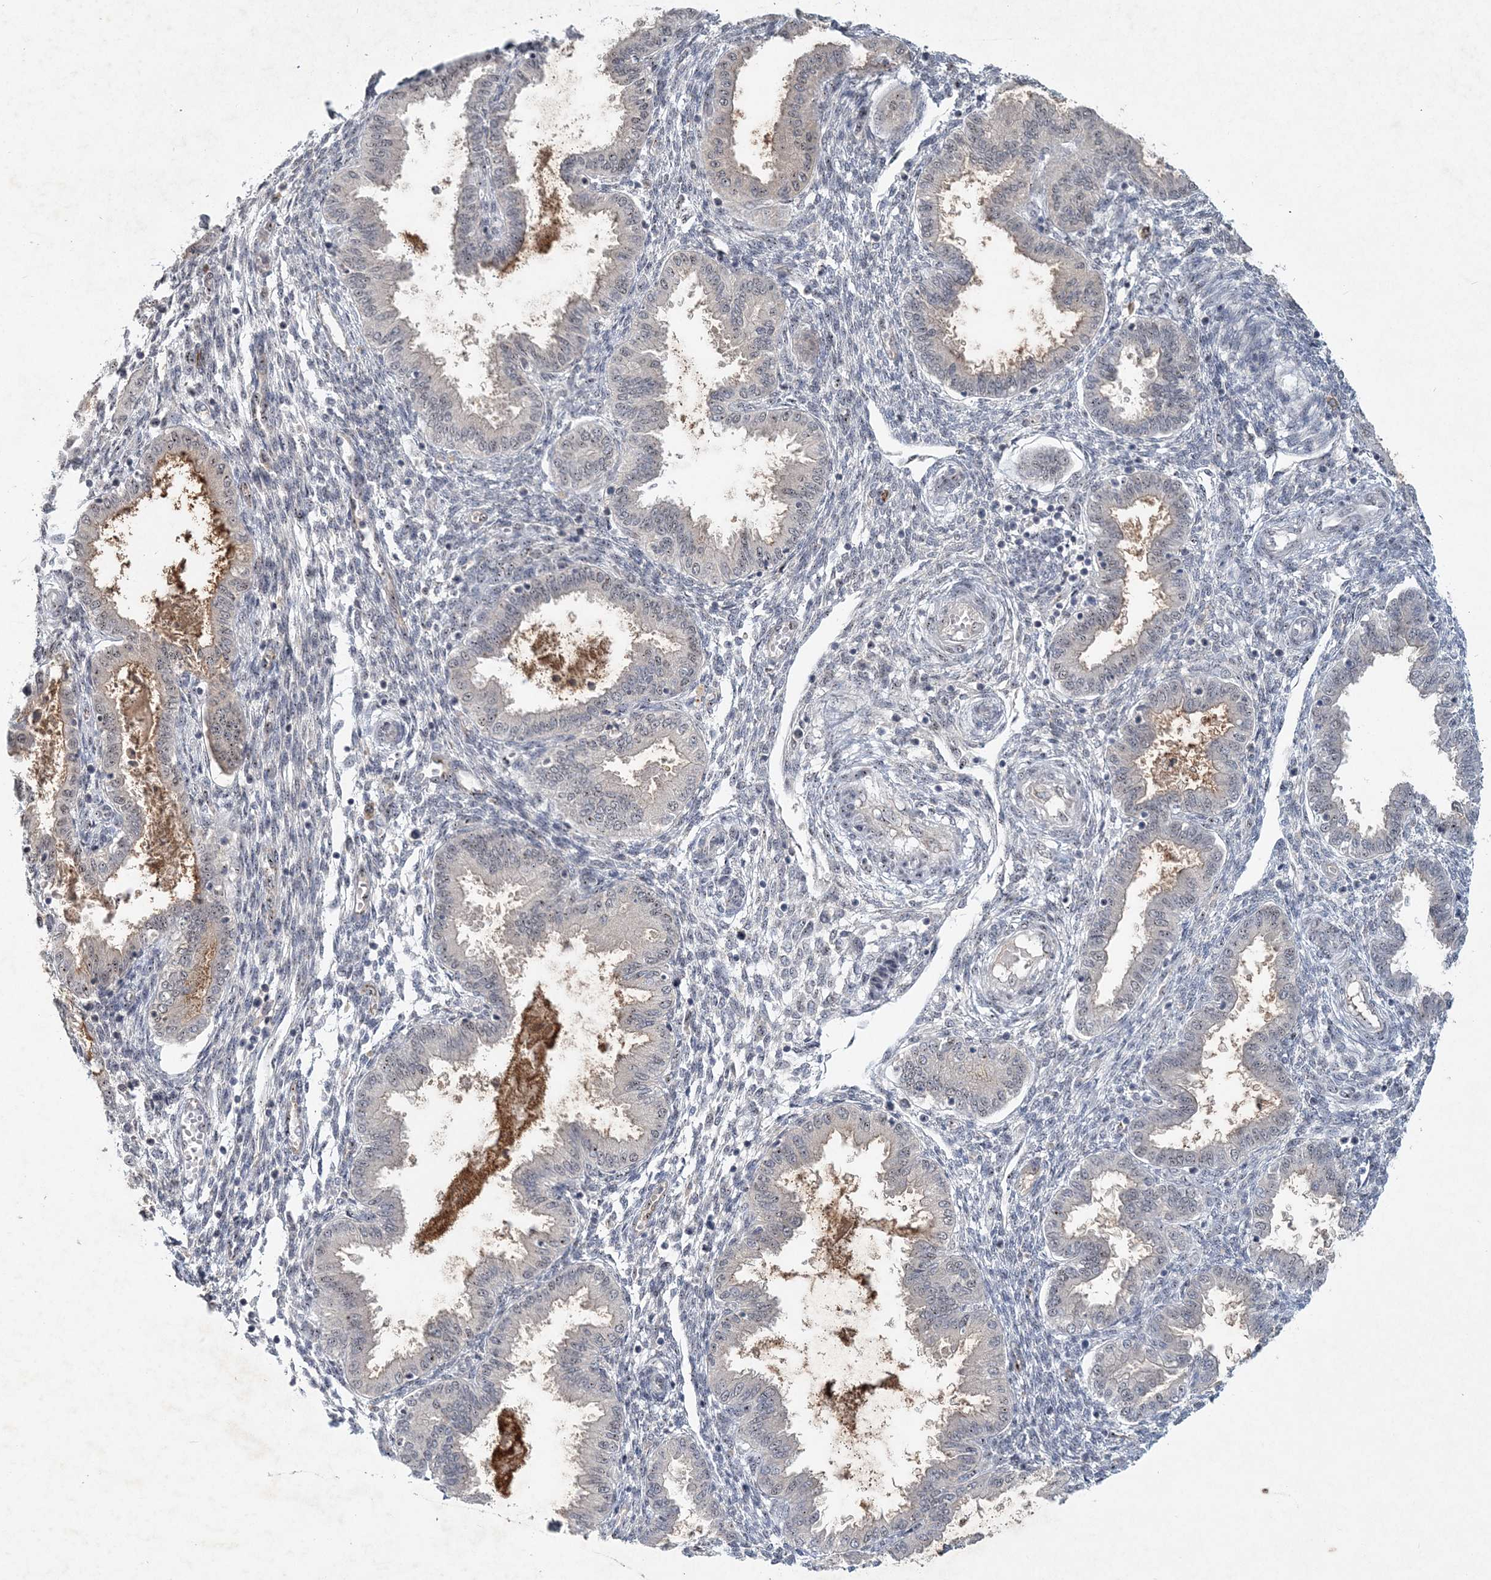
{"staining": {"intensity": "negative", "quantity": "none", "location": "none"}, "tissue": "endometrium", "cell_type": "Cells in endometrial stroma", "image_type": "normal", "snomed": [{"axis": "morphology", "description": "Normal tissue, NOS"}, {"axis": "topography", "description": "Endometrium"}], "caption": "An immunohistochemistry photomicrograph of normal endometrium is shown. There is no staining in cells in endometrial stroma of endometrium.", "gene": "GIN1", "patient": {"sex": "female", "age": 33}}